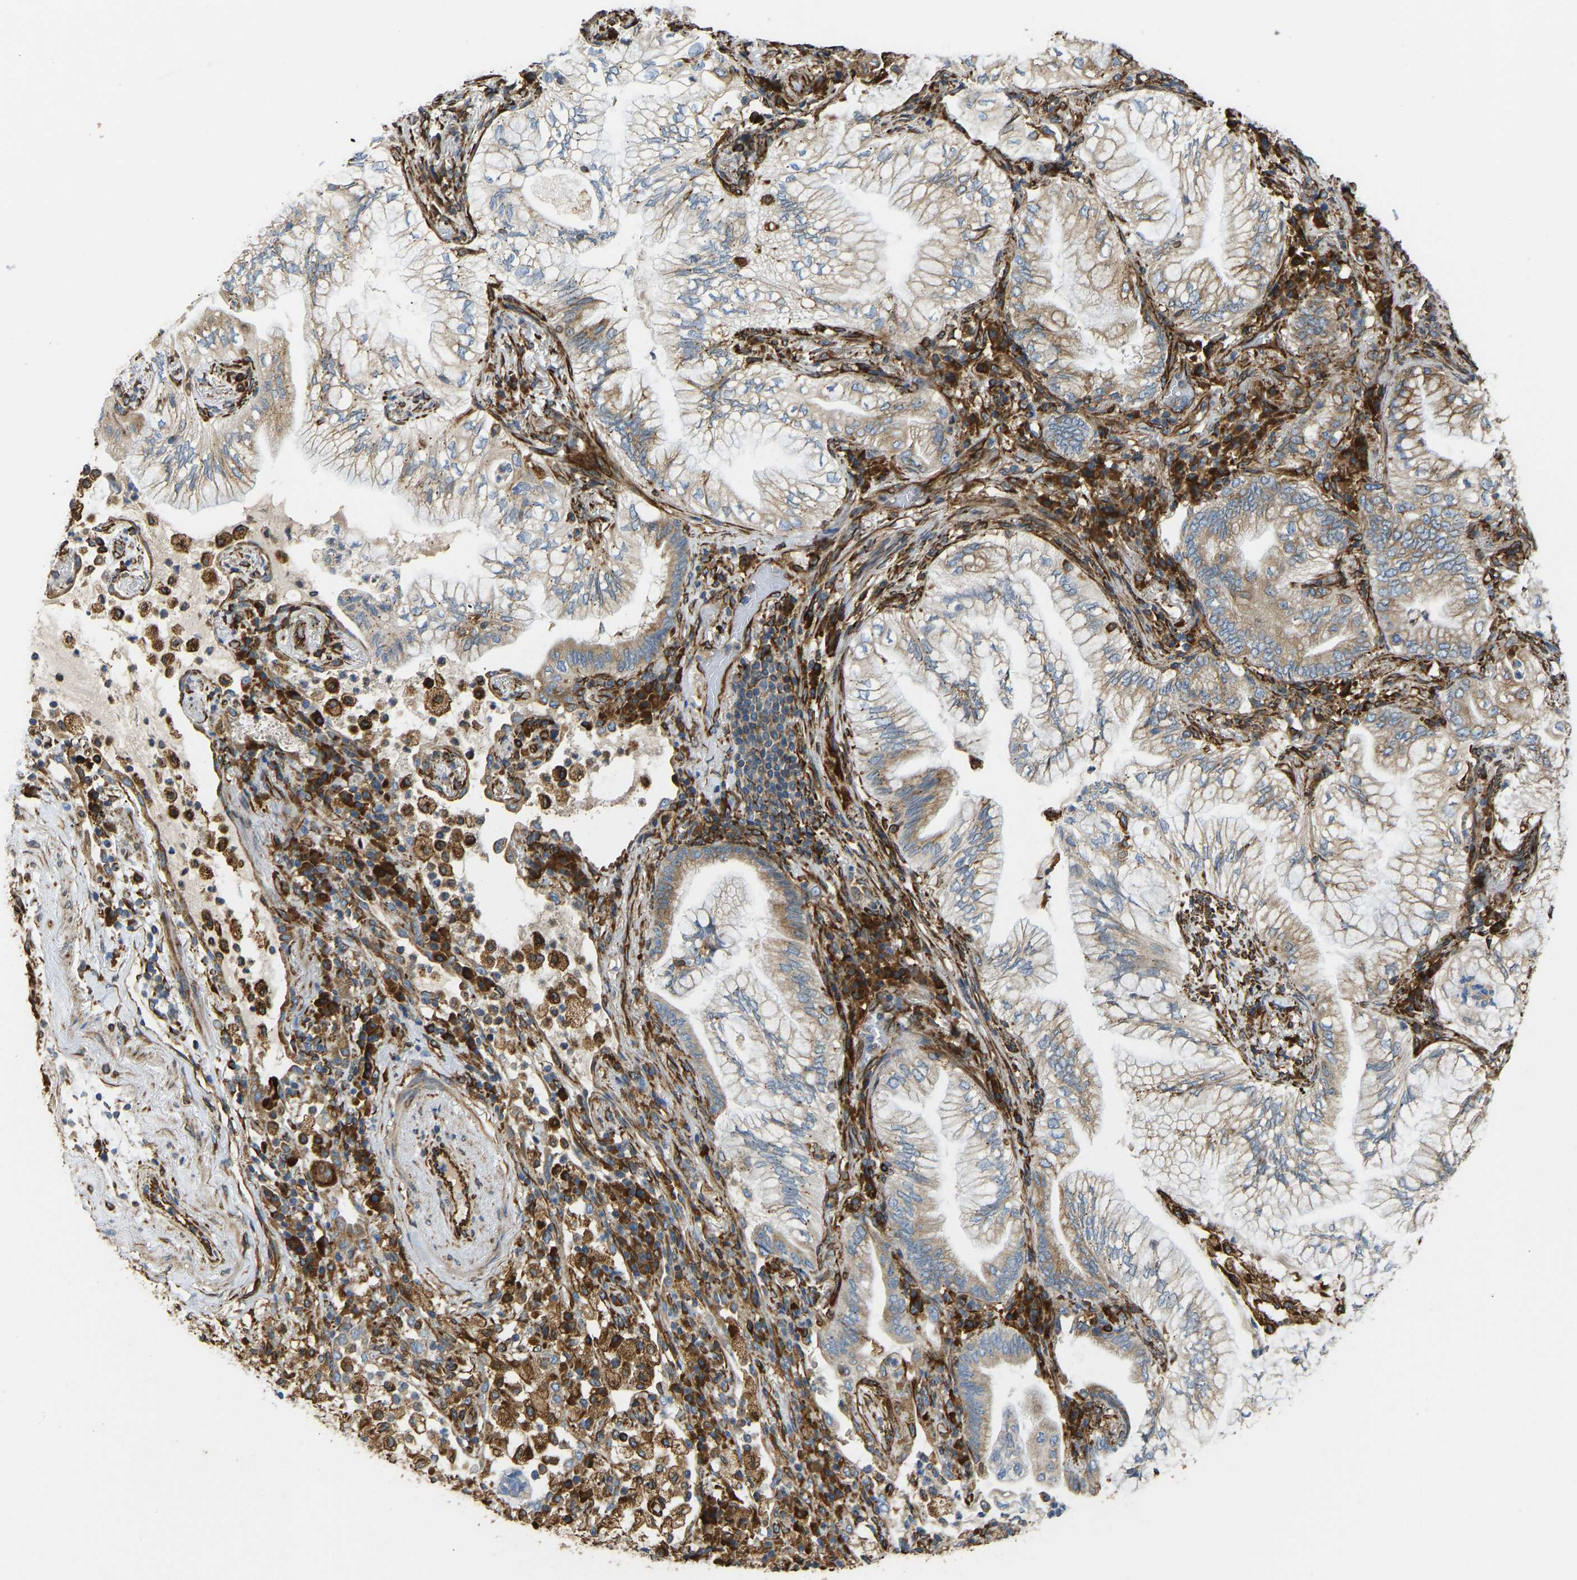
{"staining": {"intensity": "moderate", "quantity": ">75%", "location": "cytoplasmic/membranous"}, "tissue": "lung cancer", "cell_type": "Tumor cells", "image_type": "cancer", "snomed": [{"axis": "morphology", "description": "Adenocarcinoma, NOS"}, {"axis": "topography", "description": "Lung"}], "caption": "This micrograph shows immunohistochemistry (IHC) staining of human lung cancer, with medium moderate cytoplasmic/membranous positivity in approximately >75% of tumor cells.", "gene": "BEX3", "patient": {"sex": "female", "age": 70}}